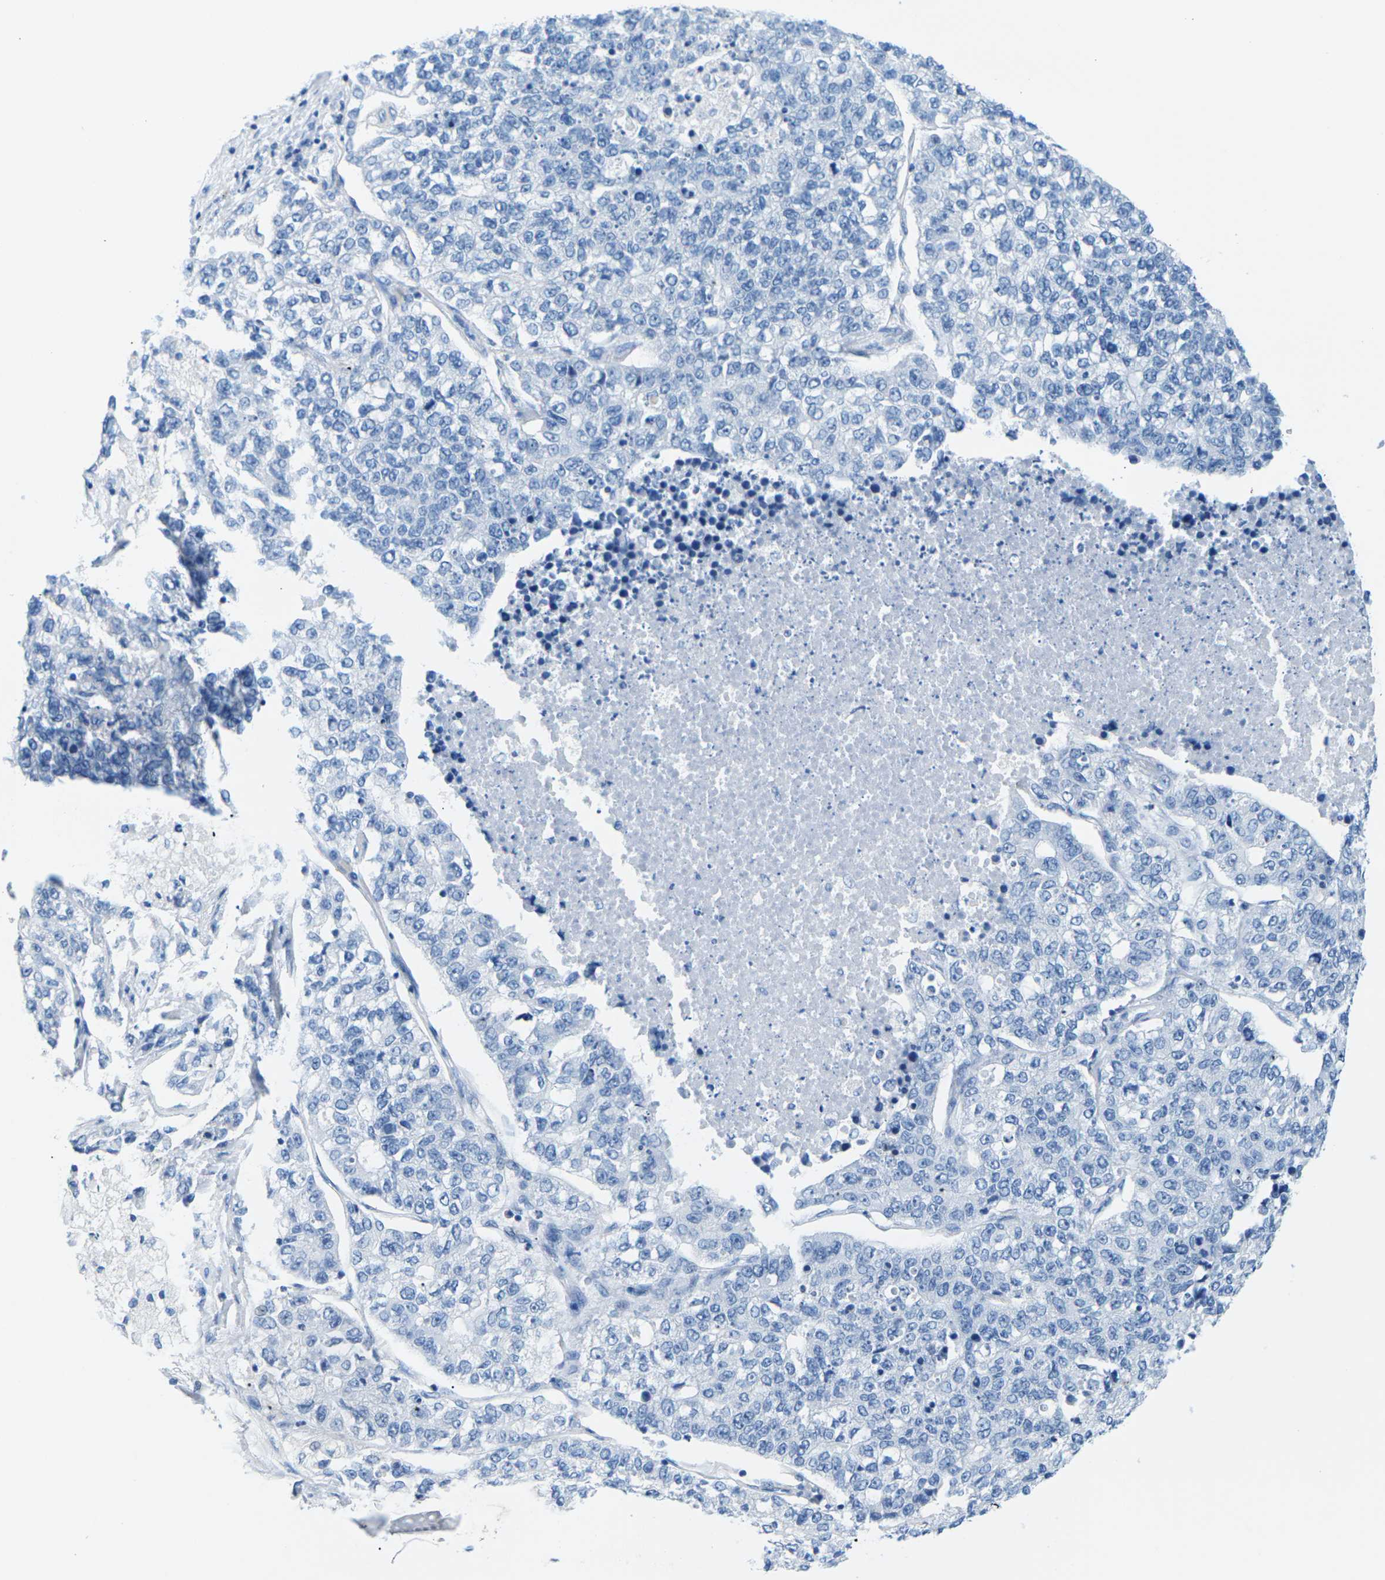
{"staining": {"intensity": "negative", "quantity": "none", "location": "none"}, "tissue": "lung cancer", "cell_type": "Tumor cells", "image_type": "cancer", "snomed": [{"axis": "morphology", "description": "Adenocarcinoma, NOS"}, {"axis": "topography", "description": "Lung"}], "caption": "Tumor cells show no significant positivity in adenocarcinoma (lung). Nuclei are stained in blue.", "gene": "SLC12A1", "patient": {"sex": "male", "age": 49}}